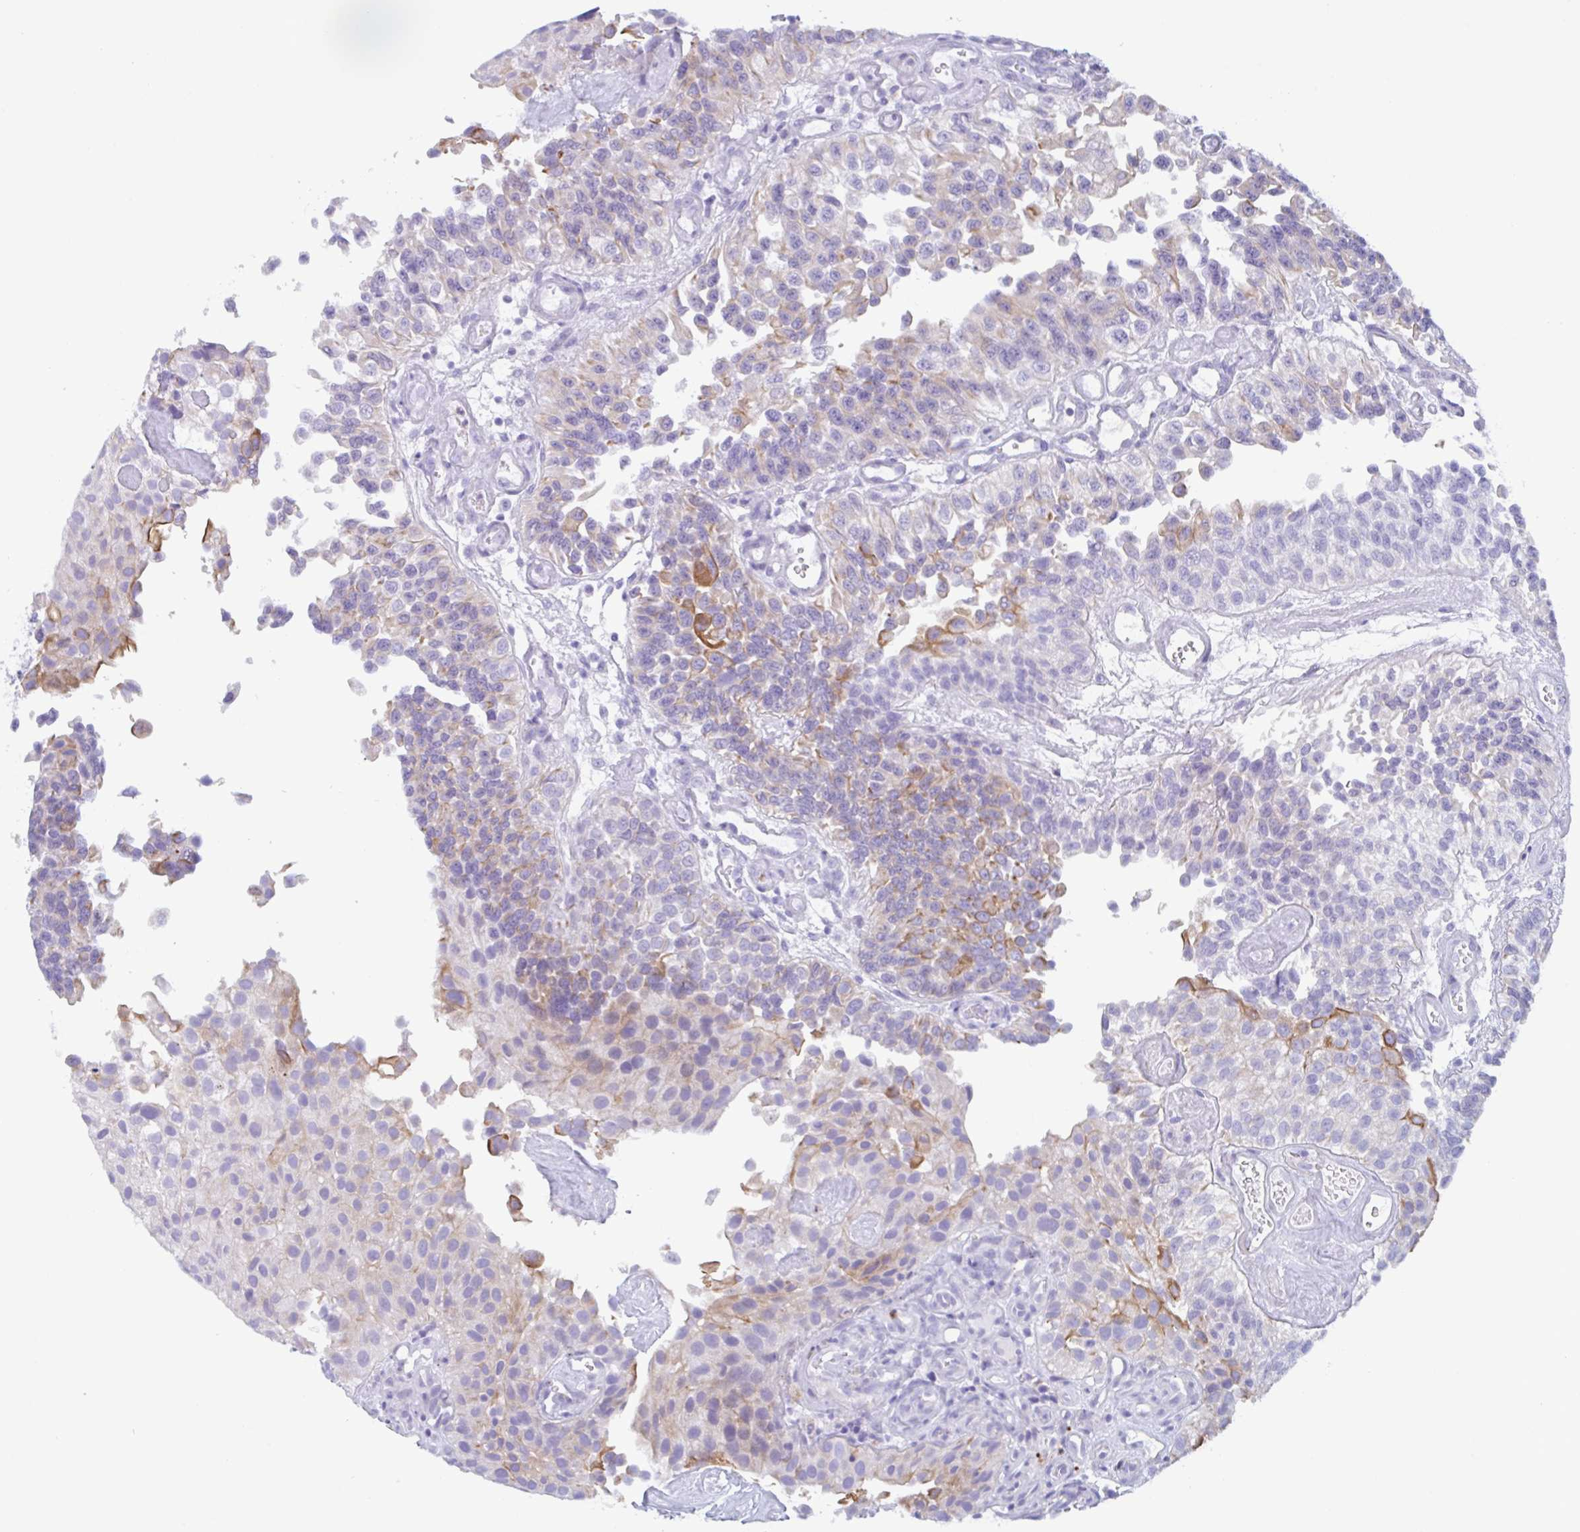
{"staining": {"intensity": "moderate", "quantity": "25%-75%", "location": "cytoplasmic/membranous"}, "tissue": "urothelial cancer", "cell_type": "Tumor cells", "image_type": "cancer", "snomed": [{"axis": "morphology", "description": "Urothelial carcinoma, NOS"}, {"axis": "topography", "description": "Urinary bladder"}], "caption": "Transitional cell carcinoma was stained to show a protein in brown. There is medium levels of moderate cytoplasmic/membranous staining in about 25%-75% of tumor cells.", "gene": "DTWD2", "patient": {"sex": "male", "age": 87}}